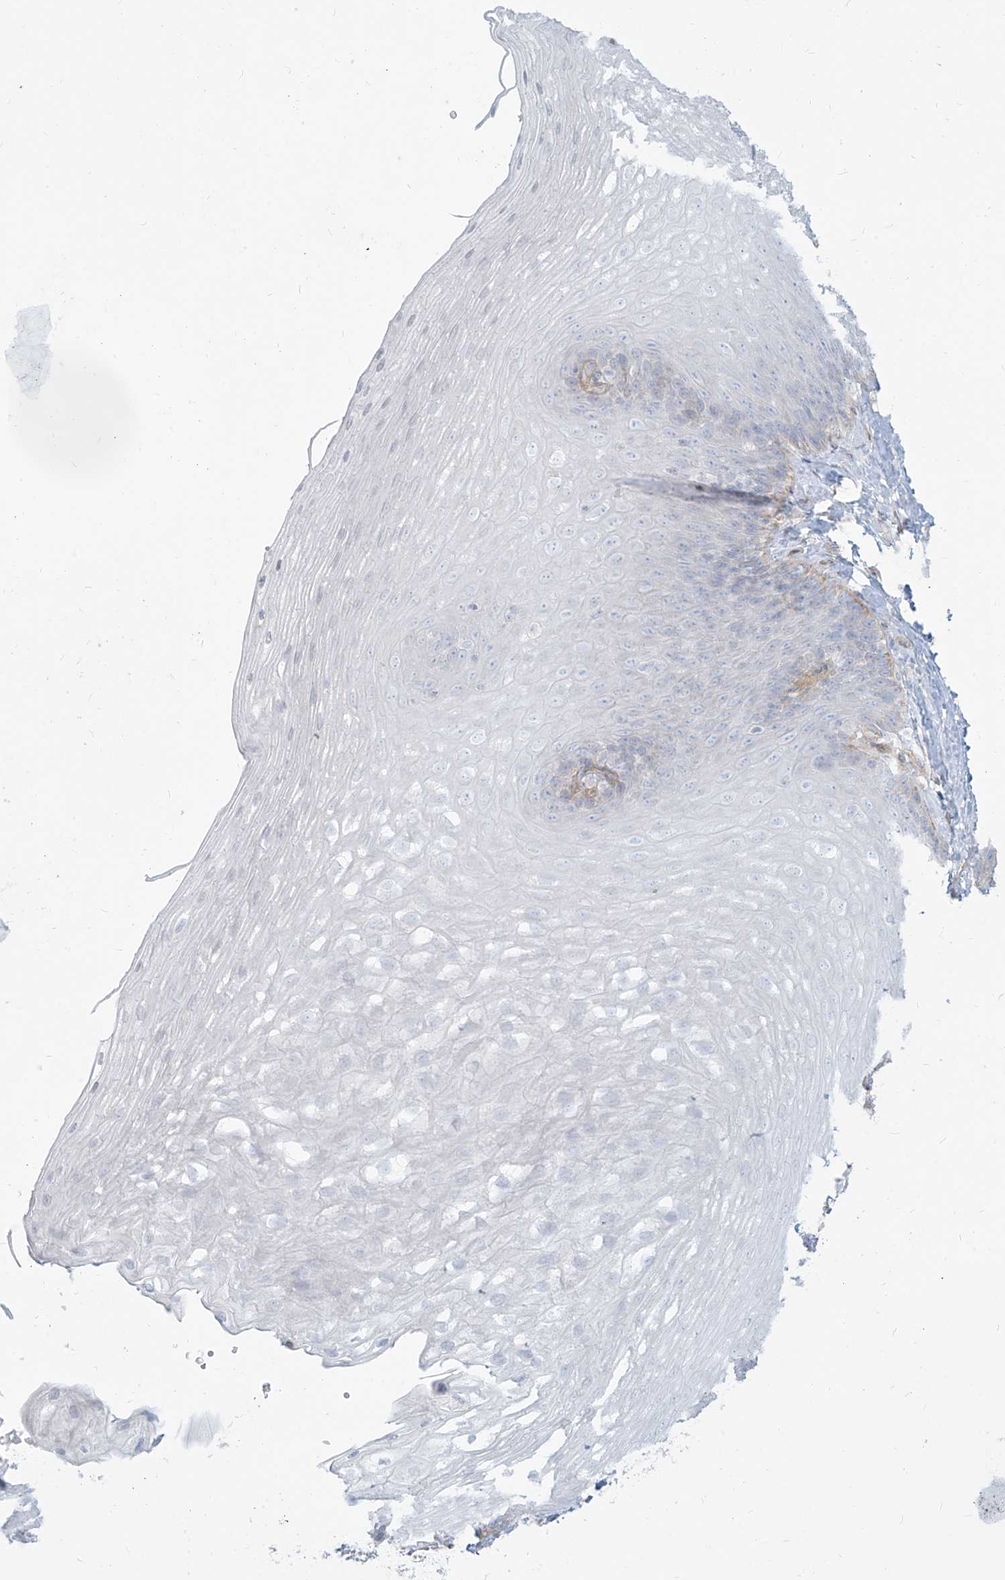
{"staining": {"intensity": "negative", "quantity": "none", "location": "none"}, "tissue": "esophagus", "cell_type": "Squamous epithelial cells", "image_type": "normal", "snomed": [{"axis": "morphology", "description": "Normal tissue, NOS"}, {"axis": "topography", "description": "Esophagus"}], "caption": "The IHC histopathology image has no significant expression in squamous epithelial cells of esophagus. The staining is performed using DAB (3,3'-diaminobenzidine) brown chromogen with nuclei counter-stained in using hematoxylin.", "gene": "ITPKB", "patient": {"sex": "female", "age": 66}}